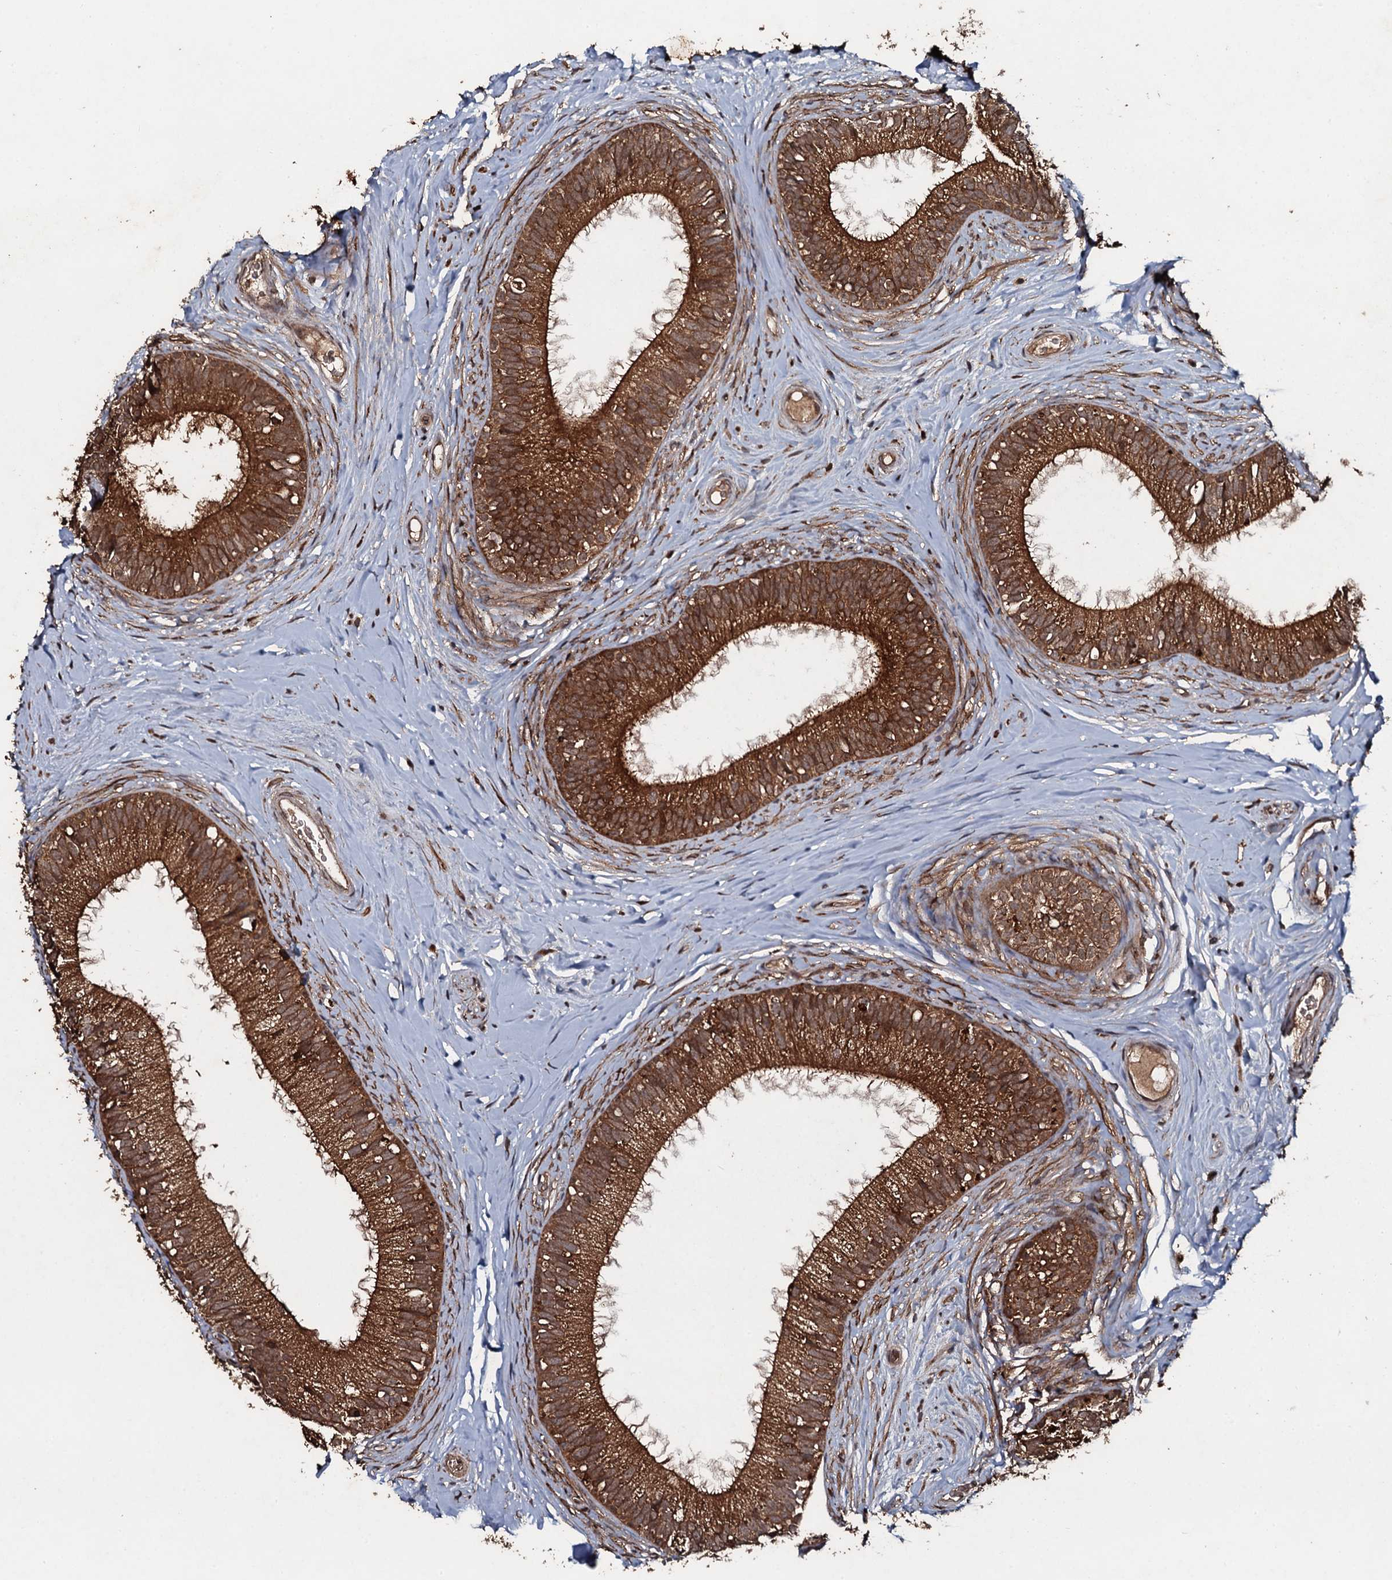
{"staining": {"intensity": "strong", "quantity": ">75%", "location": "cytoplasmic/membranous"}, "tissue": "epididymis", "cell_type": "Glandular cells", "image_type": "normal", "snomed": [{"axis": "morphology", "description": "Normal tissue, NOS"}, {"axis": "topography", "description": "Epididymis"}], "caption": "Glandular cells show strong cytoplasmic/membranous positivity in approximately >75% of cells in benign epididymis.", "gene": "ADGRG3", "patient": {"sex": "male", "age": 33}}